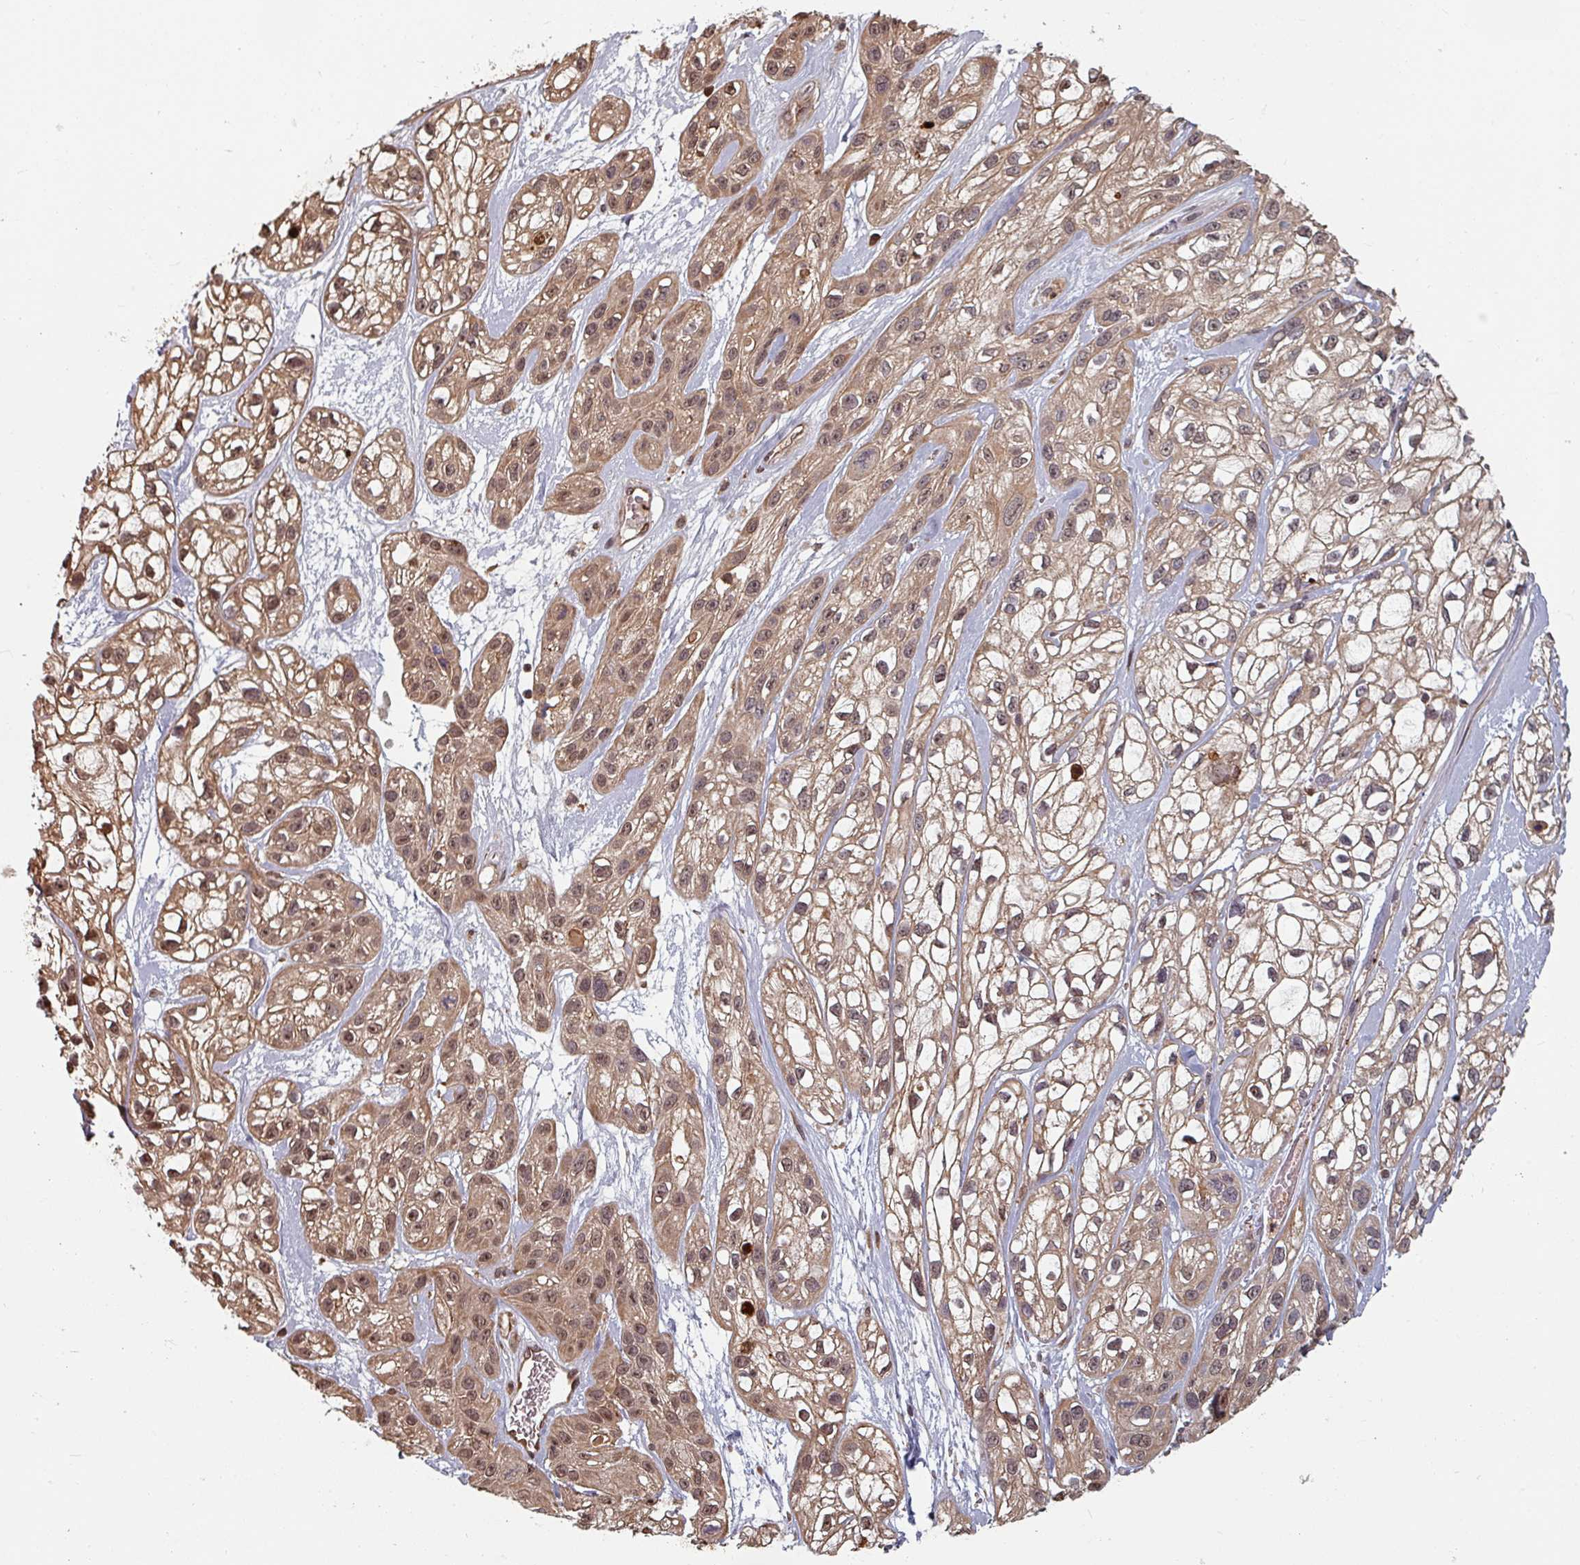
{"staining": {"intensity": "moderate", "quantity": ">75%", "location": "cytoplasmic/membranous,nuclear"}, "tissue": "skin cancer", "cell_type": "Tumor cells", "image_type": "cancer", "snomed": [{"axis": "morphology", "description": "Squamous cell carcinoma, NOS"}, {"axis": "topography", "description": "Skin"}], "caption": "Immunohistochemical staining of human skin squamous cell carcinoma shows medium levels of moderate cytoplasmic/membranous and nuclear expression in approximately >75% of tumor cells. (Stains: DAB in brown, nuclei in blue, Microscopy: brightfield microscopy at high magnification).", "gene": "EID1", "patient": {"sex": "male", "age": 82}}